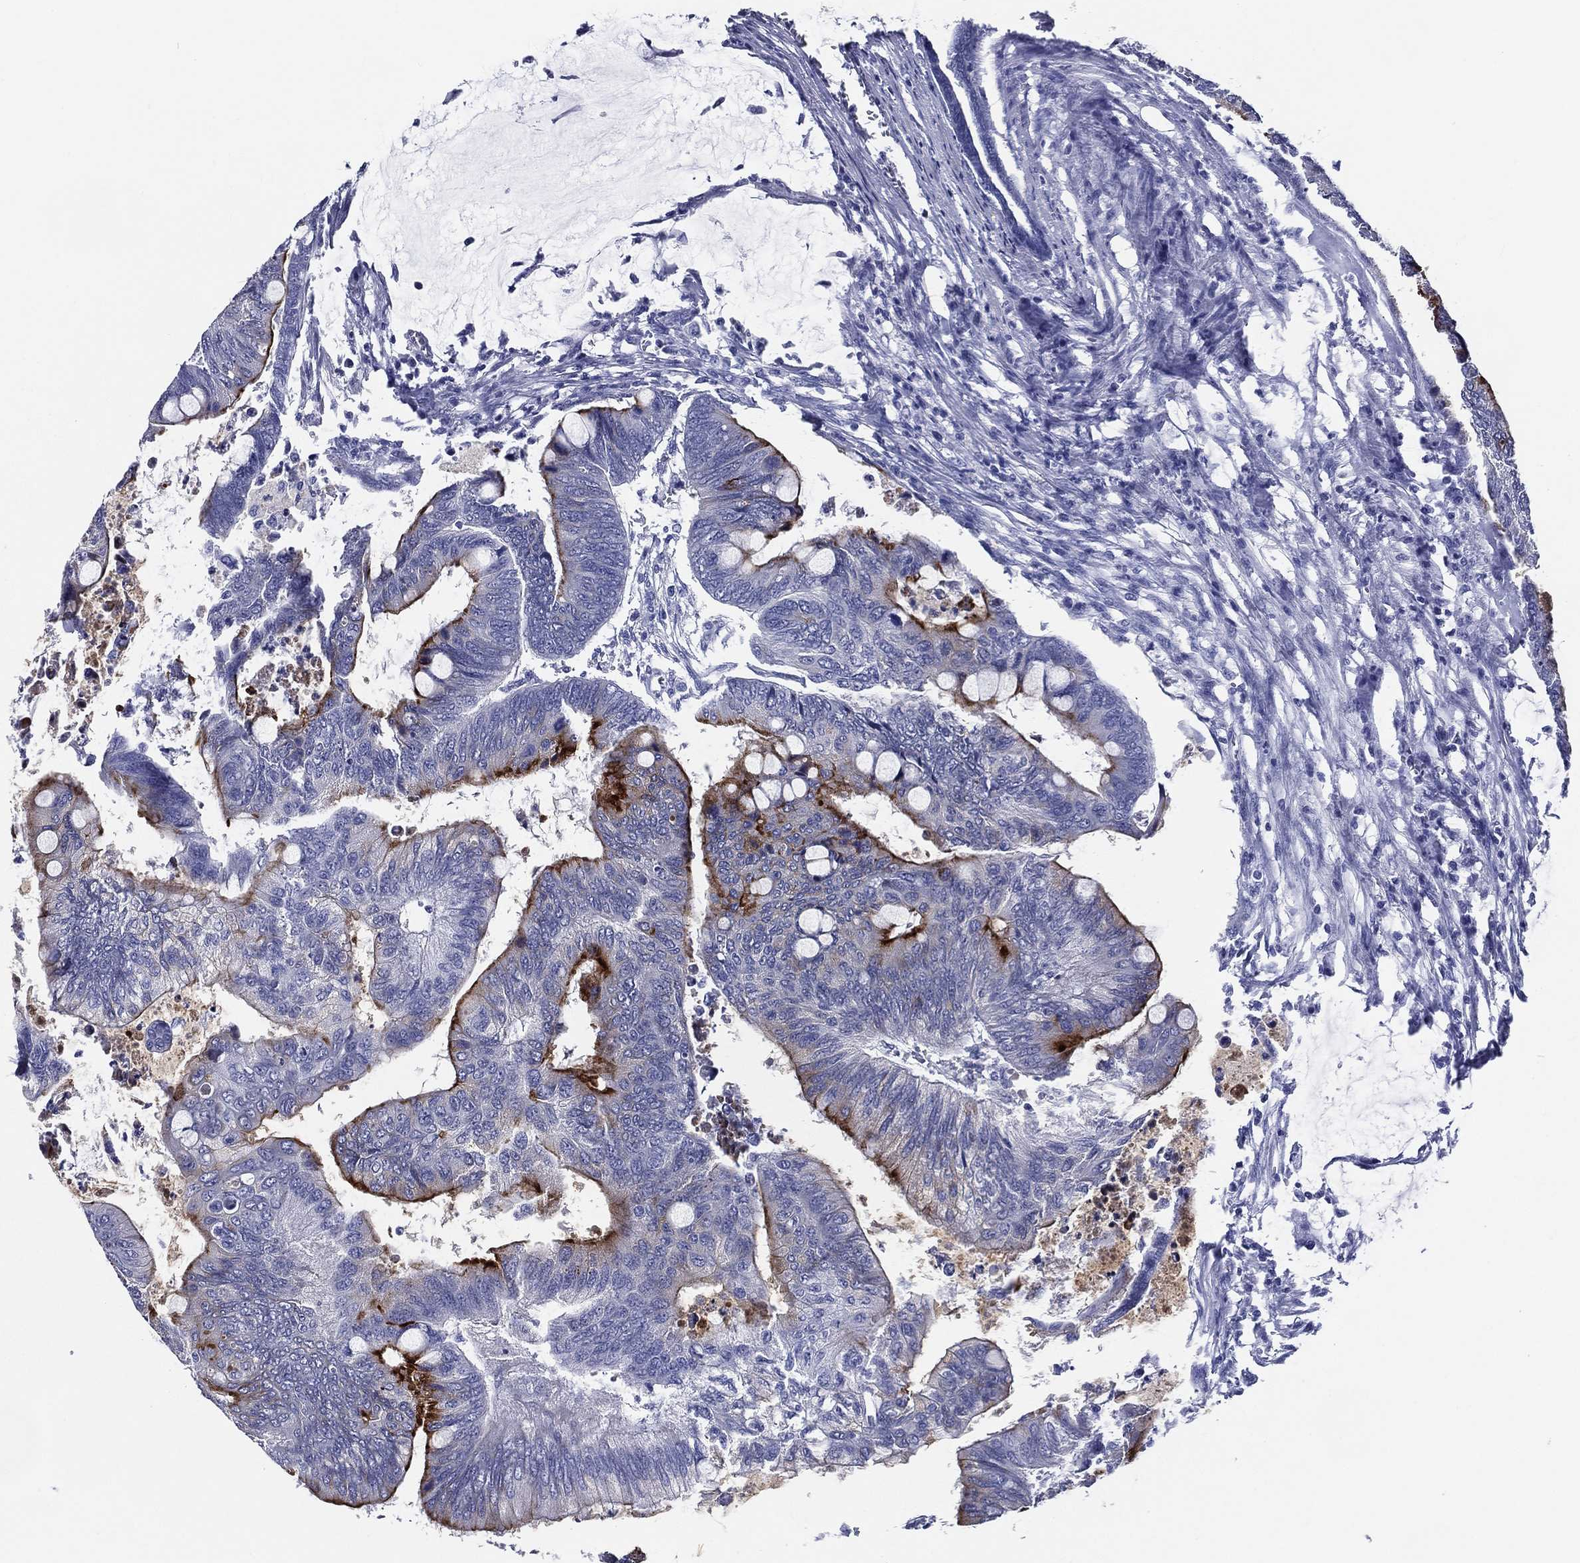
{"staining": {"intensity": "strong", "quantity": "<25%", "location": "cytoplasmic/membranous"}, "tissue": "colorectal cancer", "cell_type": "Tumor cells", "image_type": "cancer", "snomed": [{"axis": "morphology", "description": "Normal tissue, NOS"}, {"axis": "morphology", "description": "Adenocarcinoma, NOS"}, {"axis": "topography", "description": "Rectum"}, {"axis": "topography", "description": "Peripheral nerve tissue"}], "caption": "The immunohistochemical stain labels strong cytoplasmic/membranous positivity in tumor cells of colorectal cancer tissue.", "gene": "ACE2", "patient": {"sex": "male", "age": 92}}